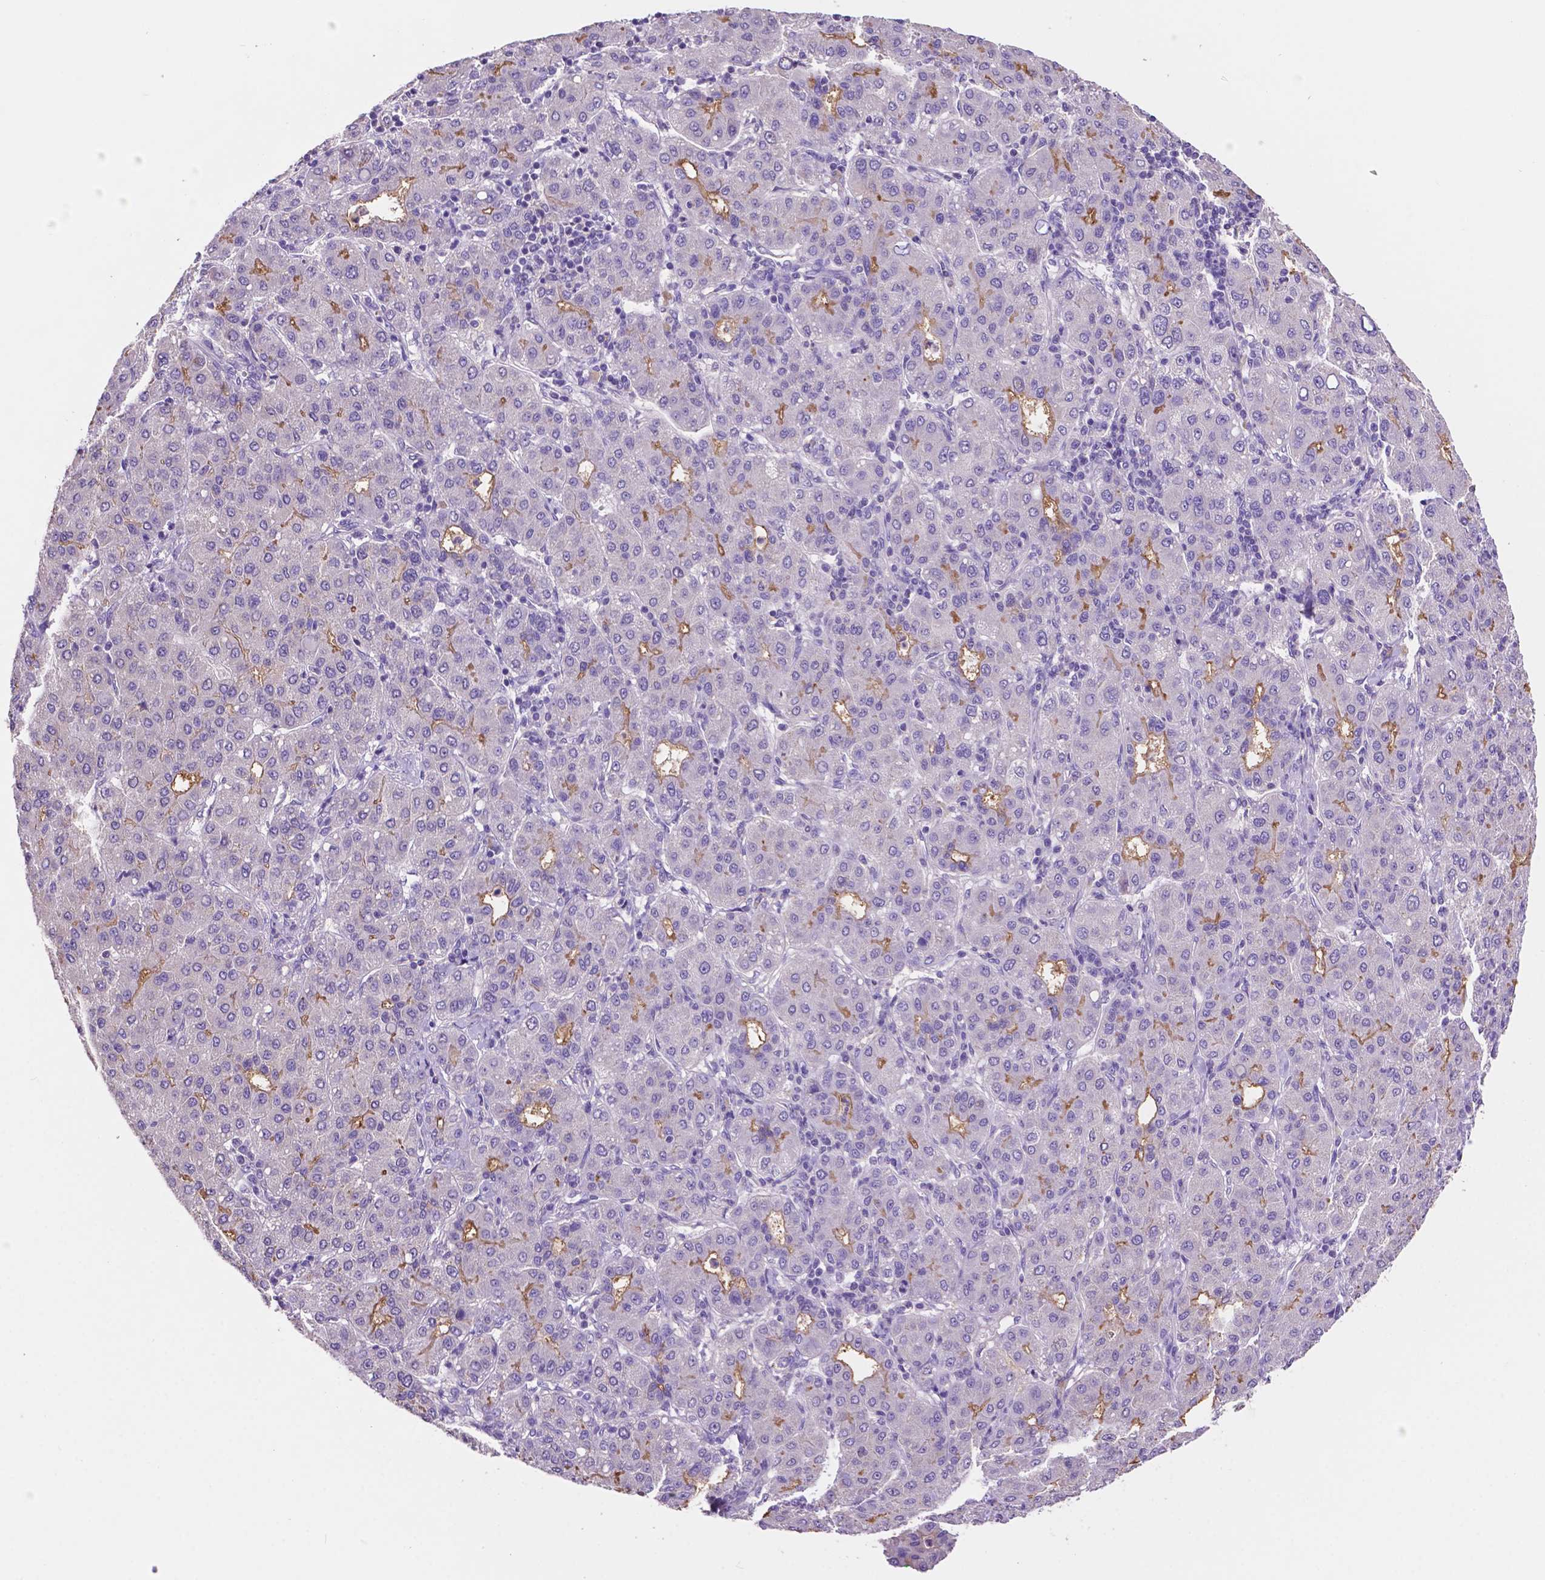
{"staining": {"intensity": "weak", "quantity": "<25%", "location": "cytoplasmic/membranous"}, "tissue": "liver cancer", "cell_type": "Tumor cells", "image_type": "cancer", "snomed": [{"axis": "morphology", "description": "Carcinoma, Hepatocellular, NOS"}, {"axis": "topography", "description": "Liver"}], "caption": "IHC micrograph of neoplastic tissue: hepatocellular carcinoma (liver) stained with DAB exhibits no significant protein staining in tumor cells.", "gene": "PRPS2", "patient": {"sex": "male", "age": 65}}